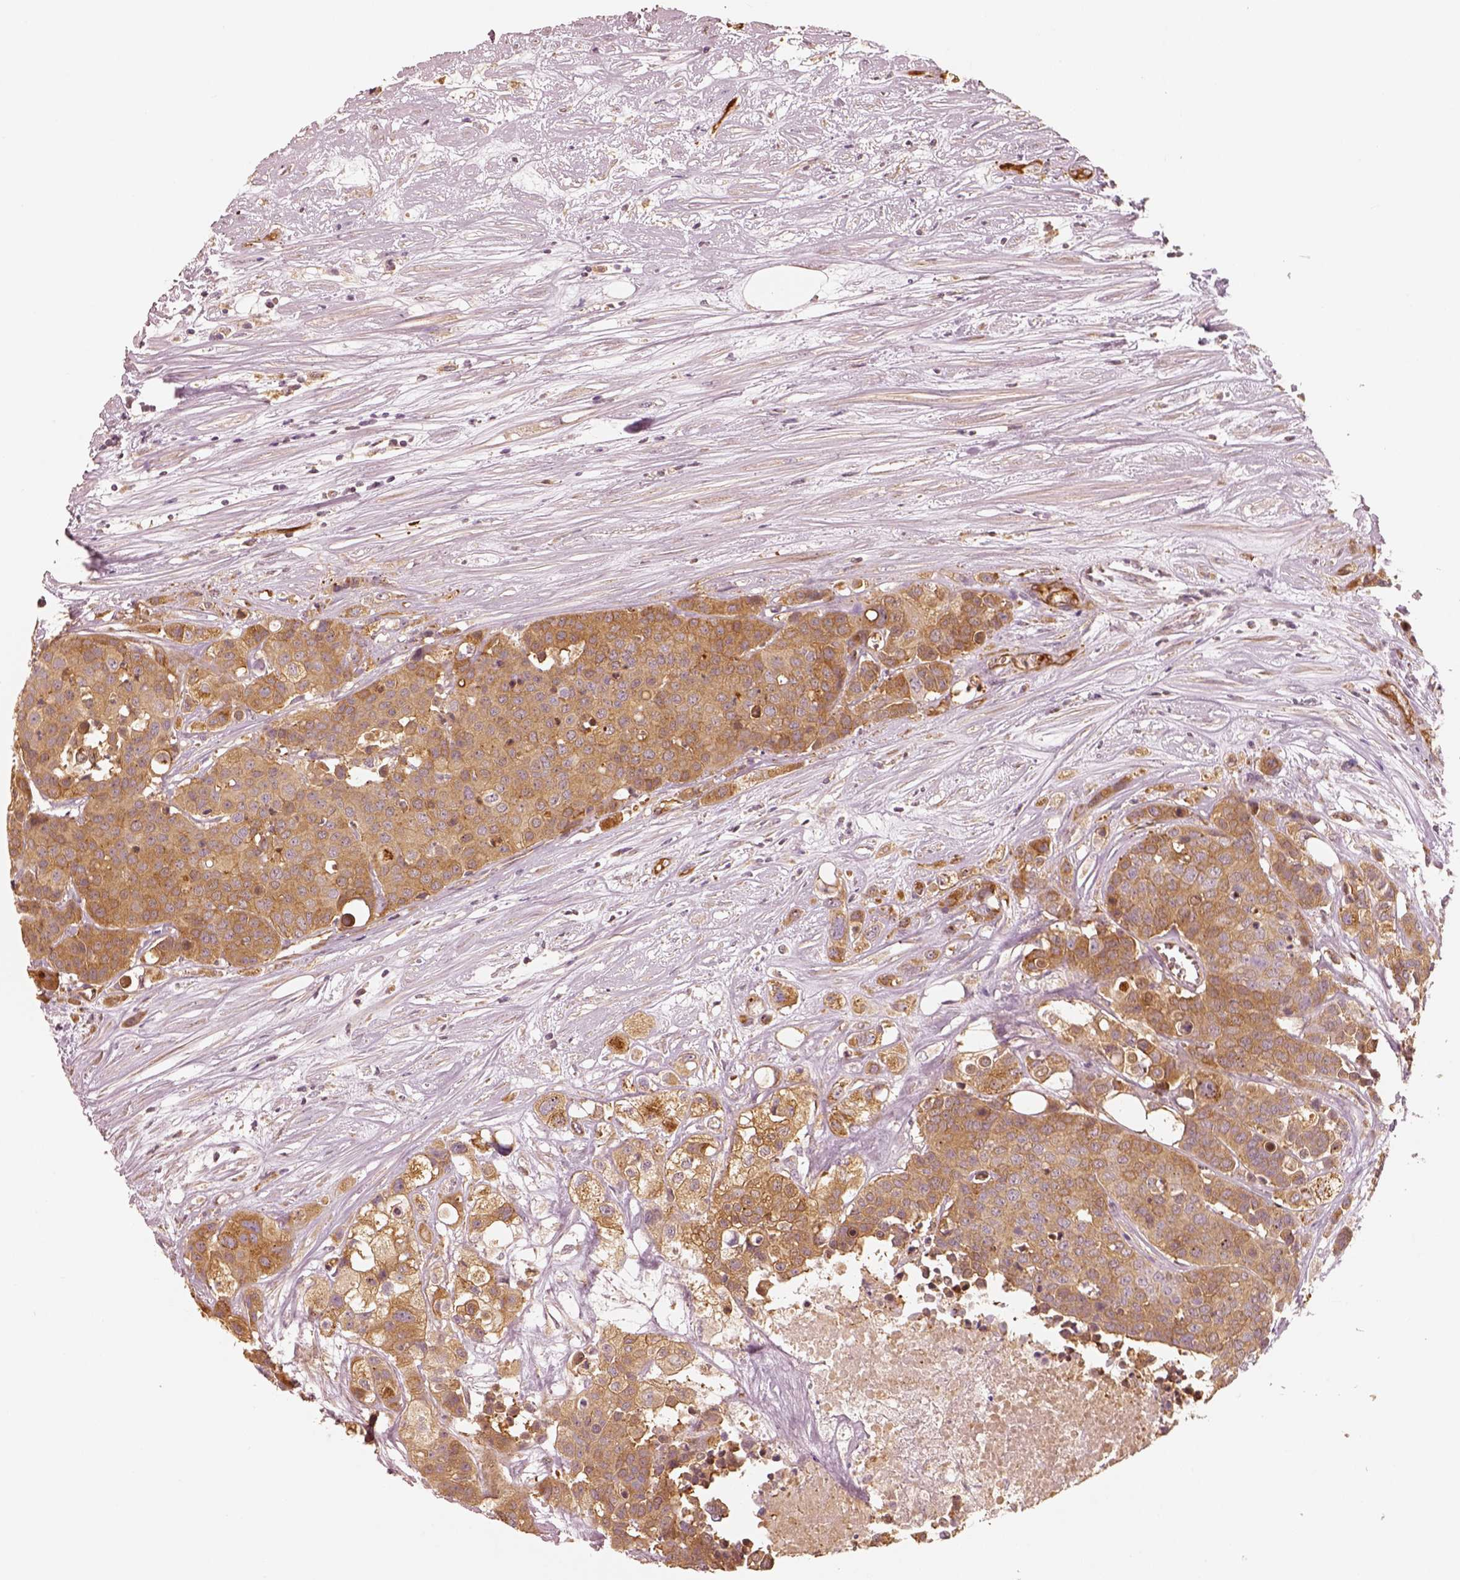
{"staining": {"intensity": "moderate", "quantity": ">75%", "location": "cytoplasmic/membranous"}, "tissue": "carcinoid", "cell_type": "Tumor cells", "image_type": "cancer", "snomed": [{"axis": "morphology", "description": "Carcinoid, malignant, NOS"}, {"axis": "topography", "description": "Colon"}], "caption": "Carcinoid tissue reveals moderate cytoplasmic/membranous staining in approximately >75% of tumor cells", "gene": "FSCN1", "patient": {"sex": "male", "age": 81}}